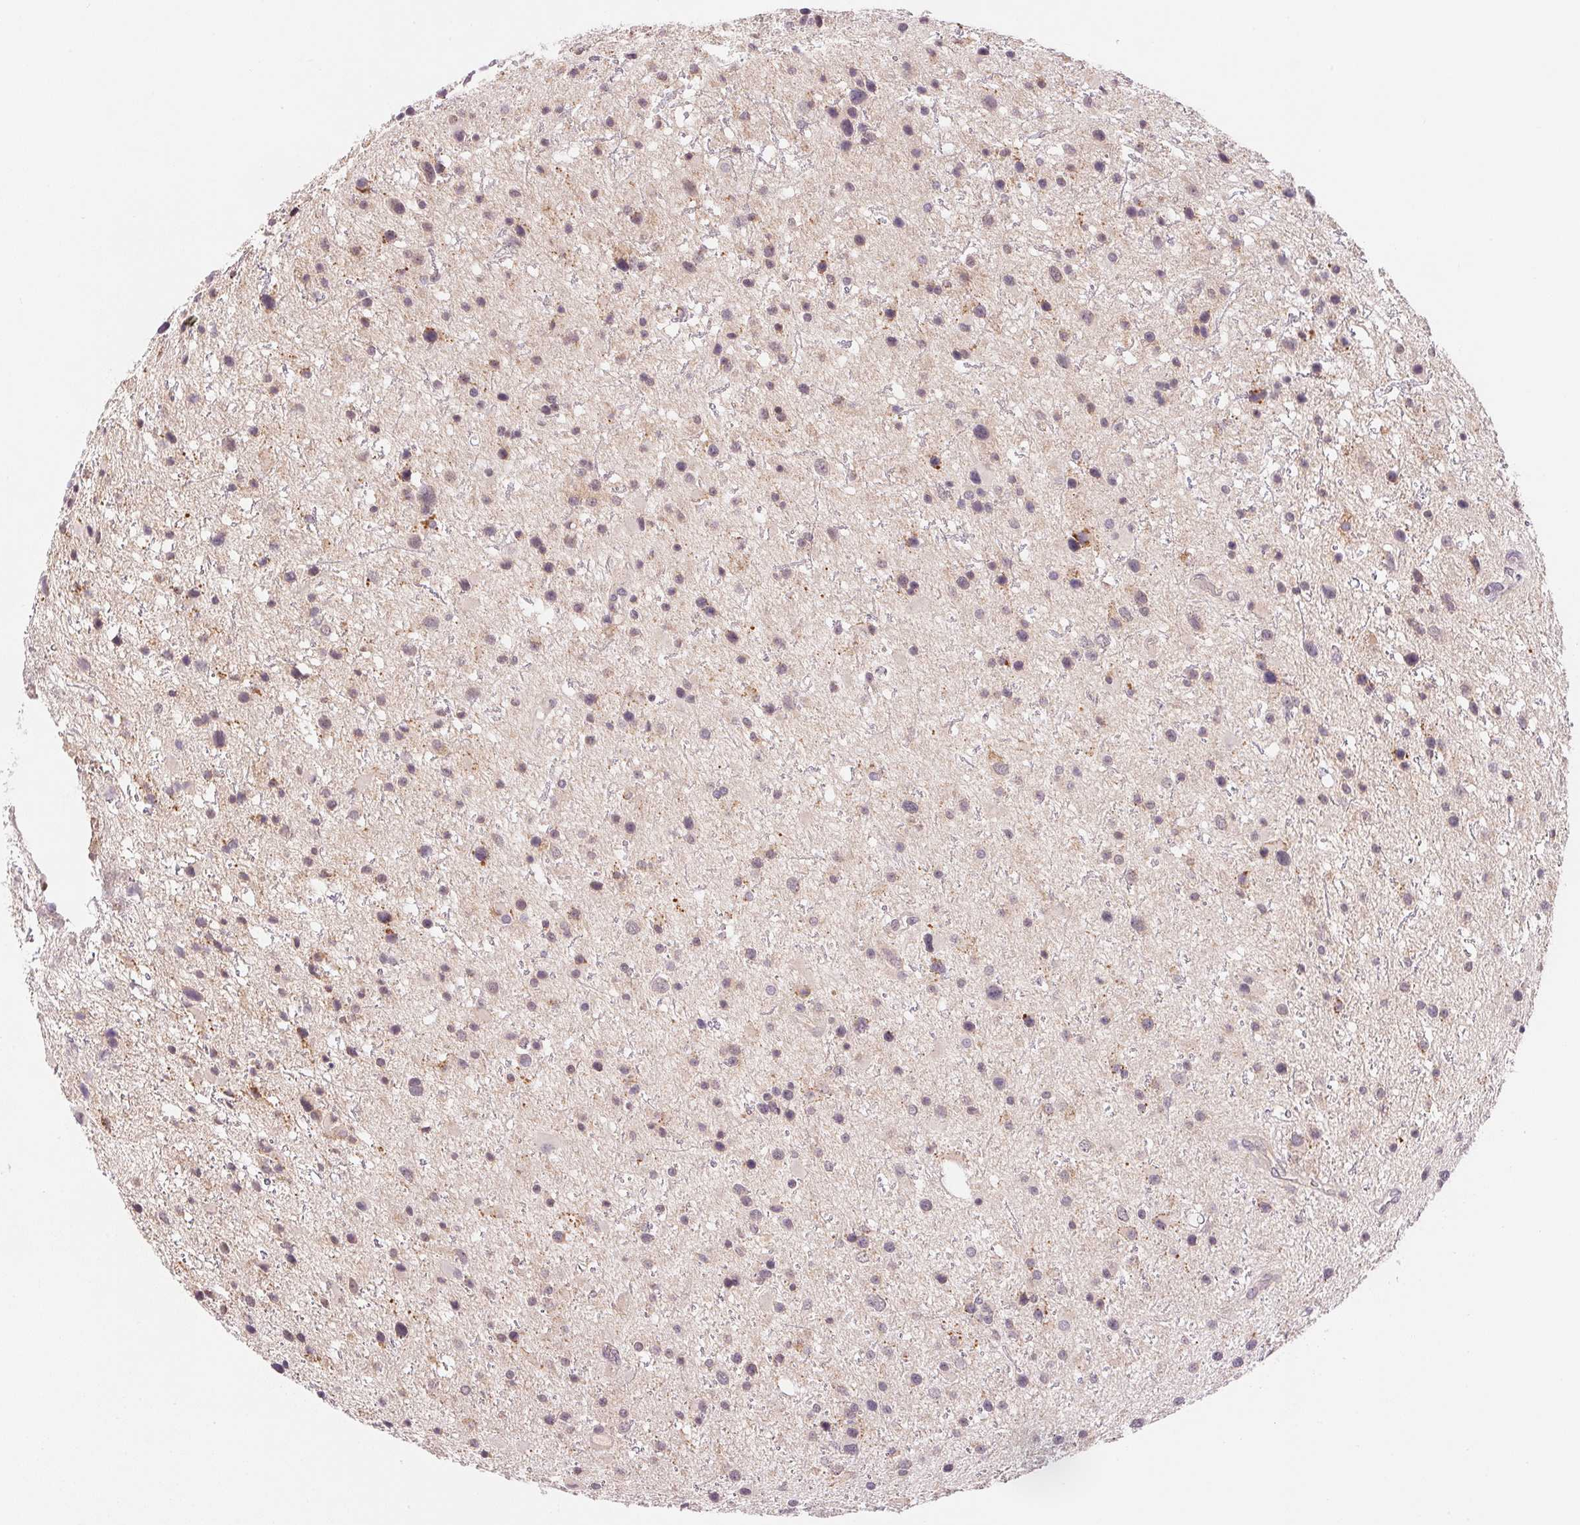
{"staining": {"intensity": "weak", "quantity": "25%-75%", "location": "cytoplasmic/membranous"}, "tissue": "glioma", "cell_type": "Tumor cells", "image_type": "cancer", "snomed": [{"axis": "morphology", "description": "Glioma, malignant, Low grade"}, {"axis": "topography", "description": "Brain"}], "caption": "A high-resolution histopathology image shows immunohistochemistry (IHC) staining of glioma, which demonstrates weak cytoplasmic/membranous staining in about 25%-75% of tumor cells. (IHC, brightfield microscopy, high magnification).", "gene": "BNIP5", "patient": {"sex": "female", "age": 32}}